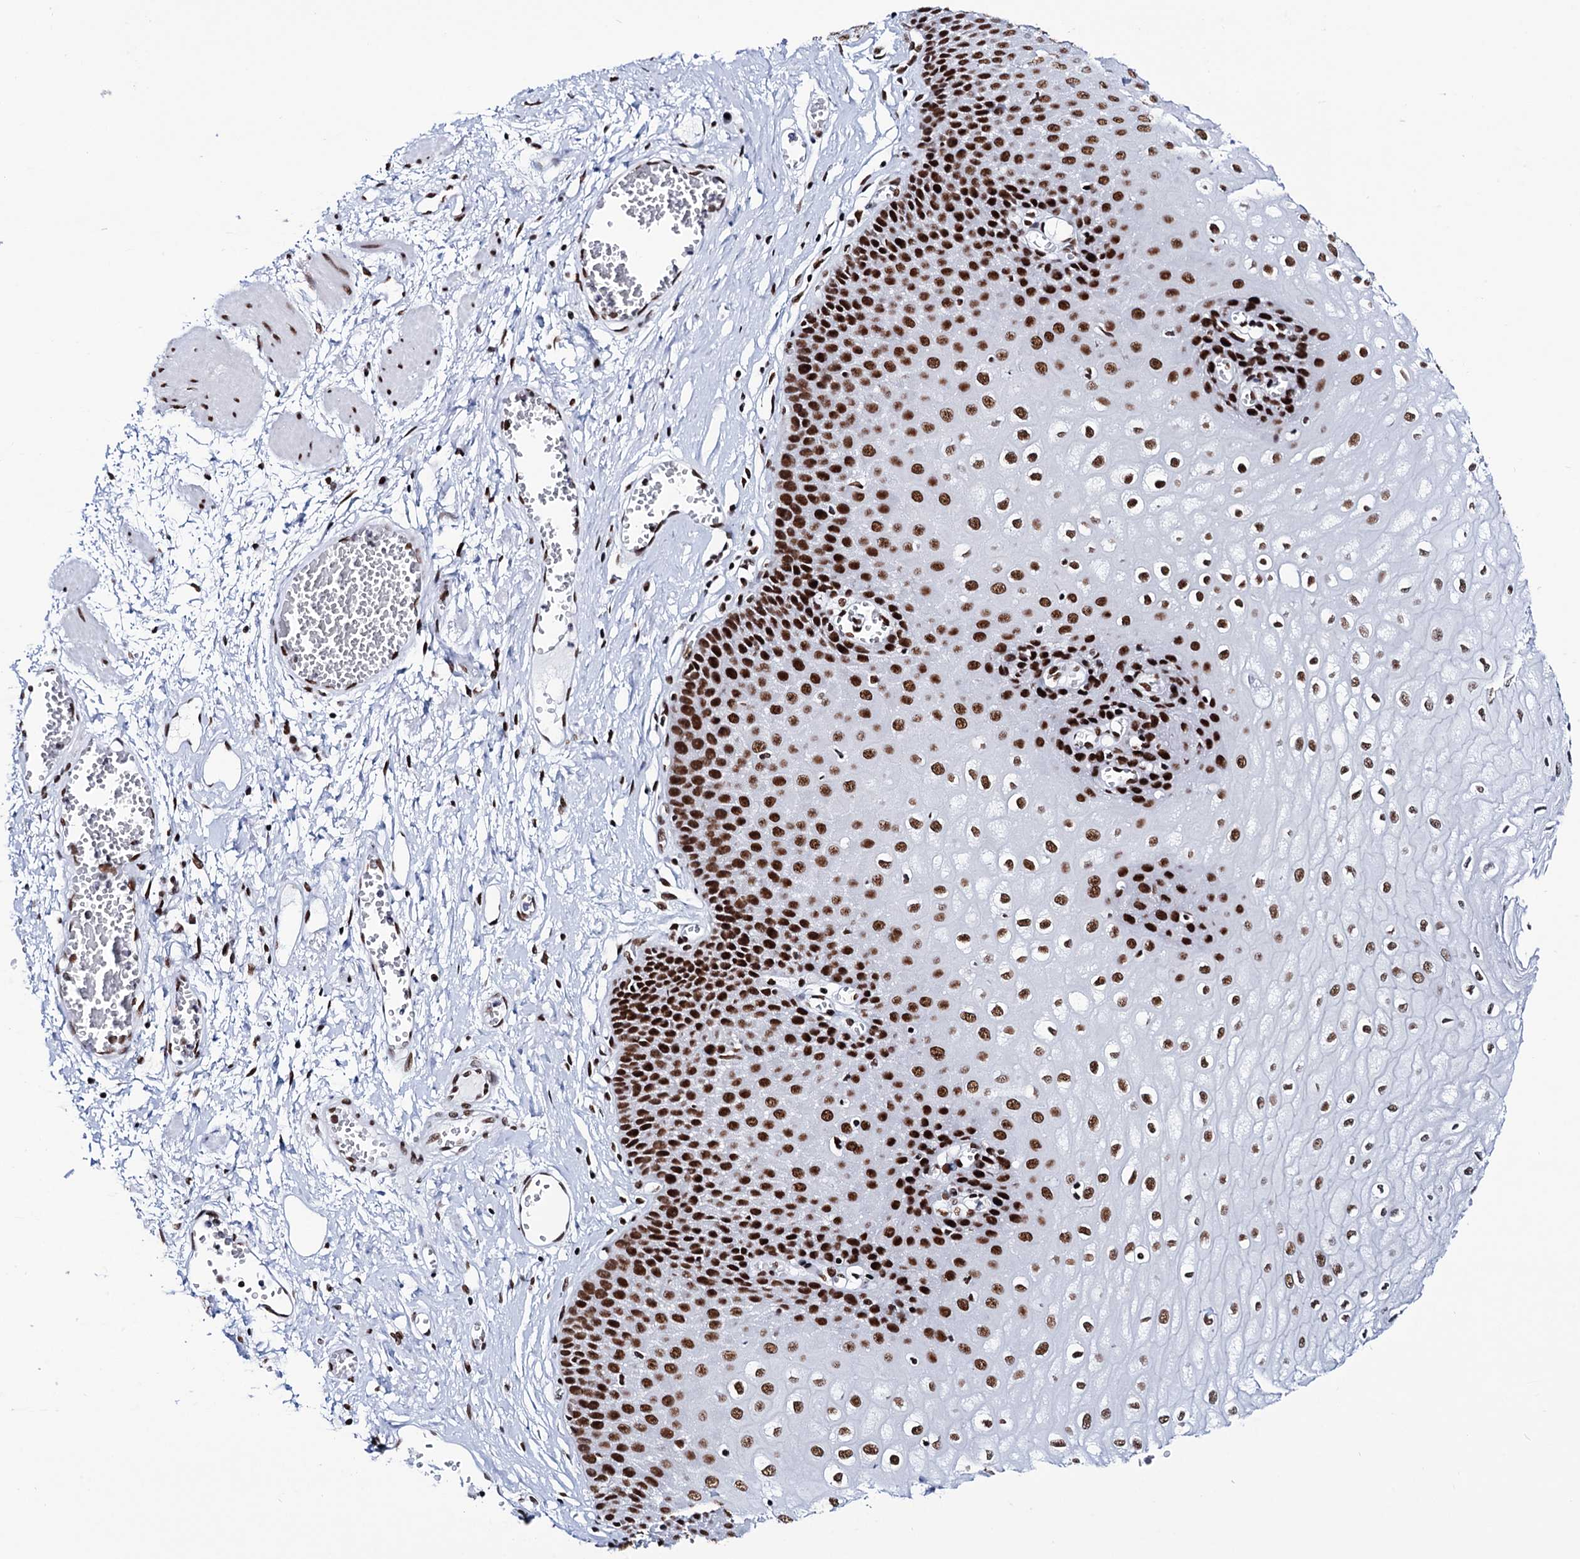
{"staining": {"intensity": "strong", "quantity": ">75%", "location": "nuclear"}, "tissue": "esophagus", "cell_type": "Squamous epithelial cells", "image_type": "normal", "snomed": [{"axis": "morphology", "description": "Normal tissue, NOS"}, {"axis": "topography", "description": "Esophagus"}], "caption": "Strong nuclear expression for a protein is appreciated in about >75% of squamous epithelial cells of unremarkable esophagus using immunohistochemistry (IHC).", "gene": "MATR3", "patient": {"sex": "male", "age": 60}}